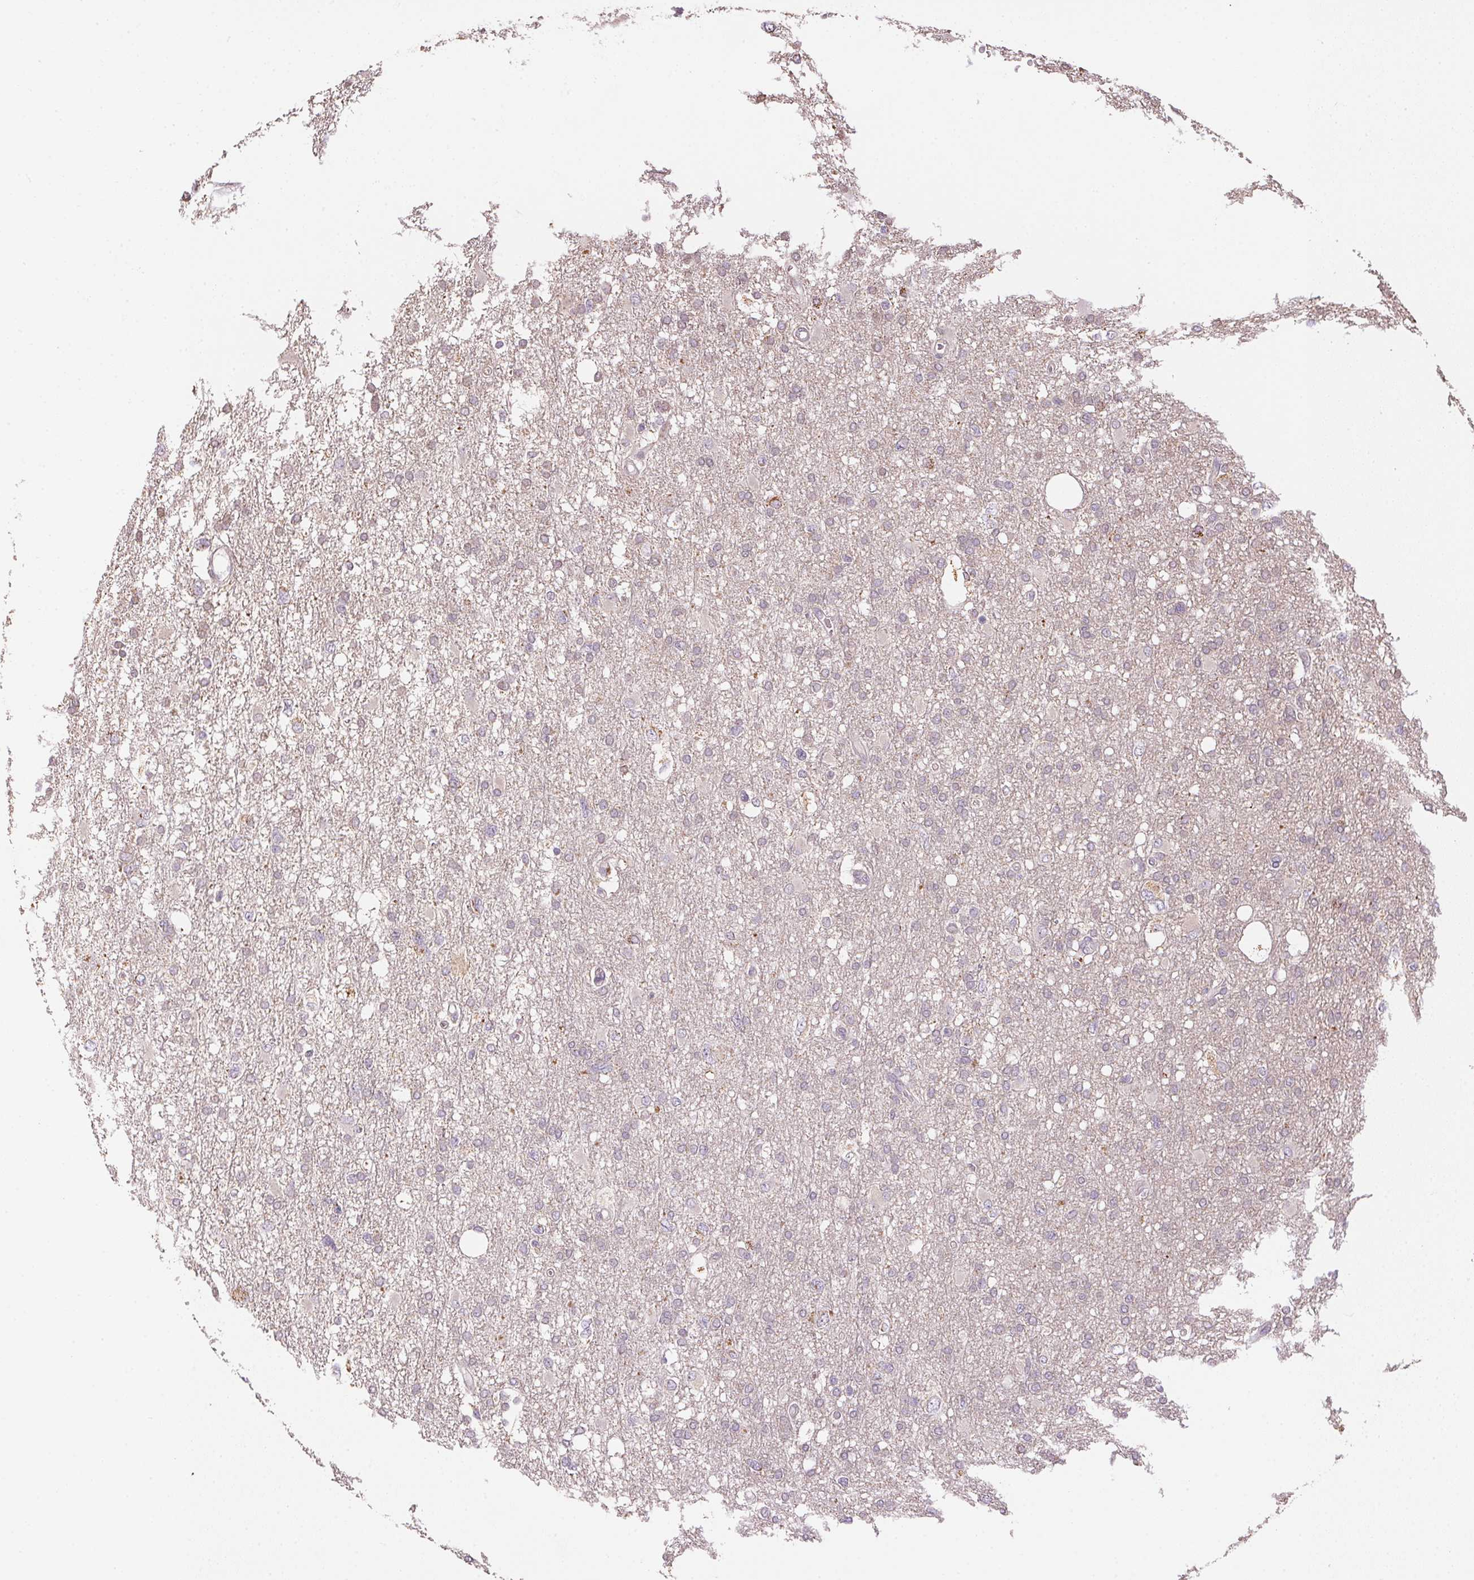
{"staining": {"intensity": "negative", "quantity": "none", "location": "none"}, "tissue": "glioma", "cell_type": "Tumor cells", "image_type": "cancer", "snomed": [{"axis": "morphology", "description": "Glioma, malignant, High grade"}, {"axis": "topography", "description": "Brain"}], "caption": "A photomicrograph of high-grade glioma (malignant) stained for a protein demonstrates no brown staining in tumor cells.", "gene": "SC5D", "patient": {"sex": "male", "age": 61}}